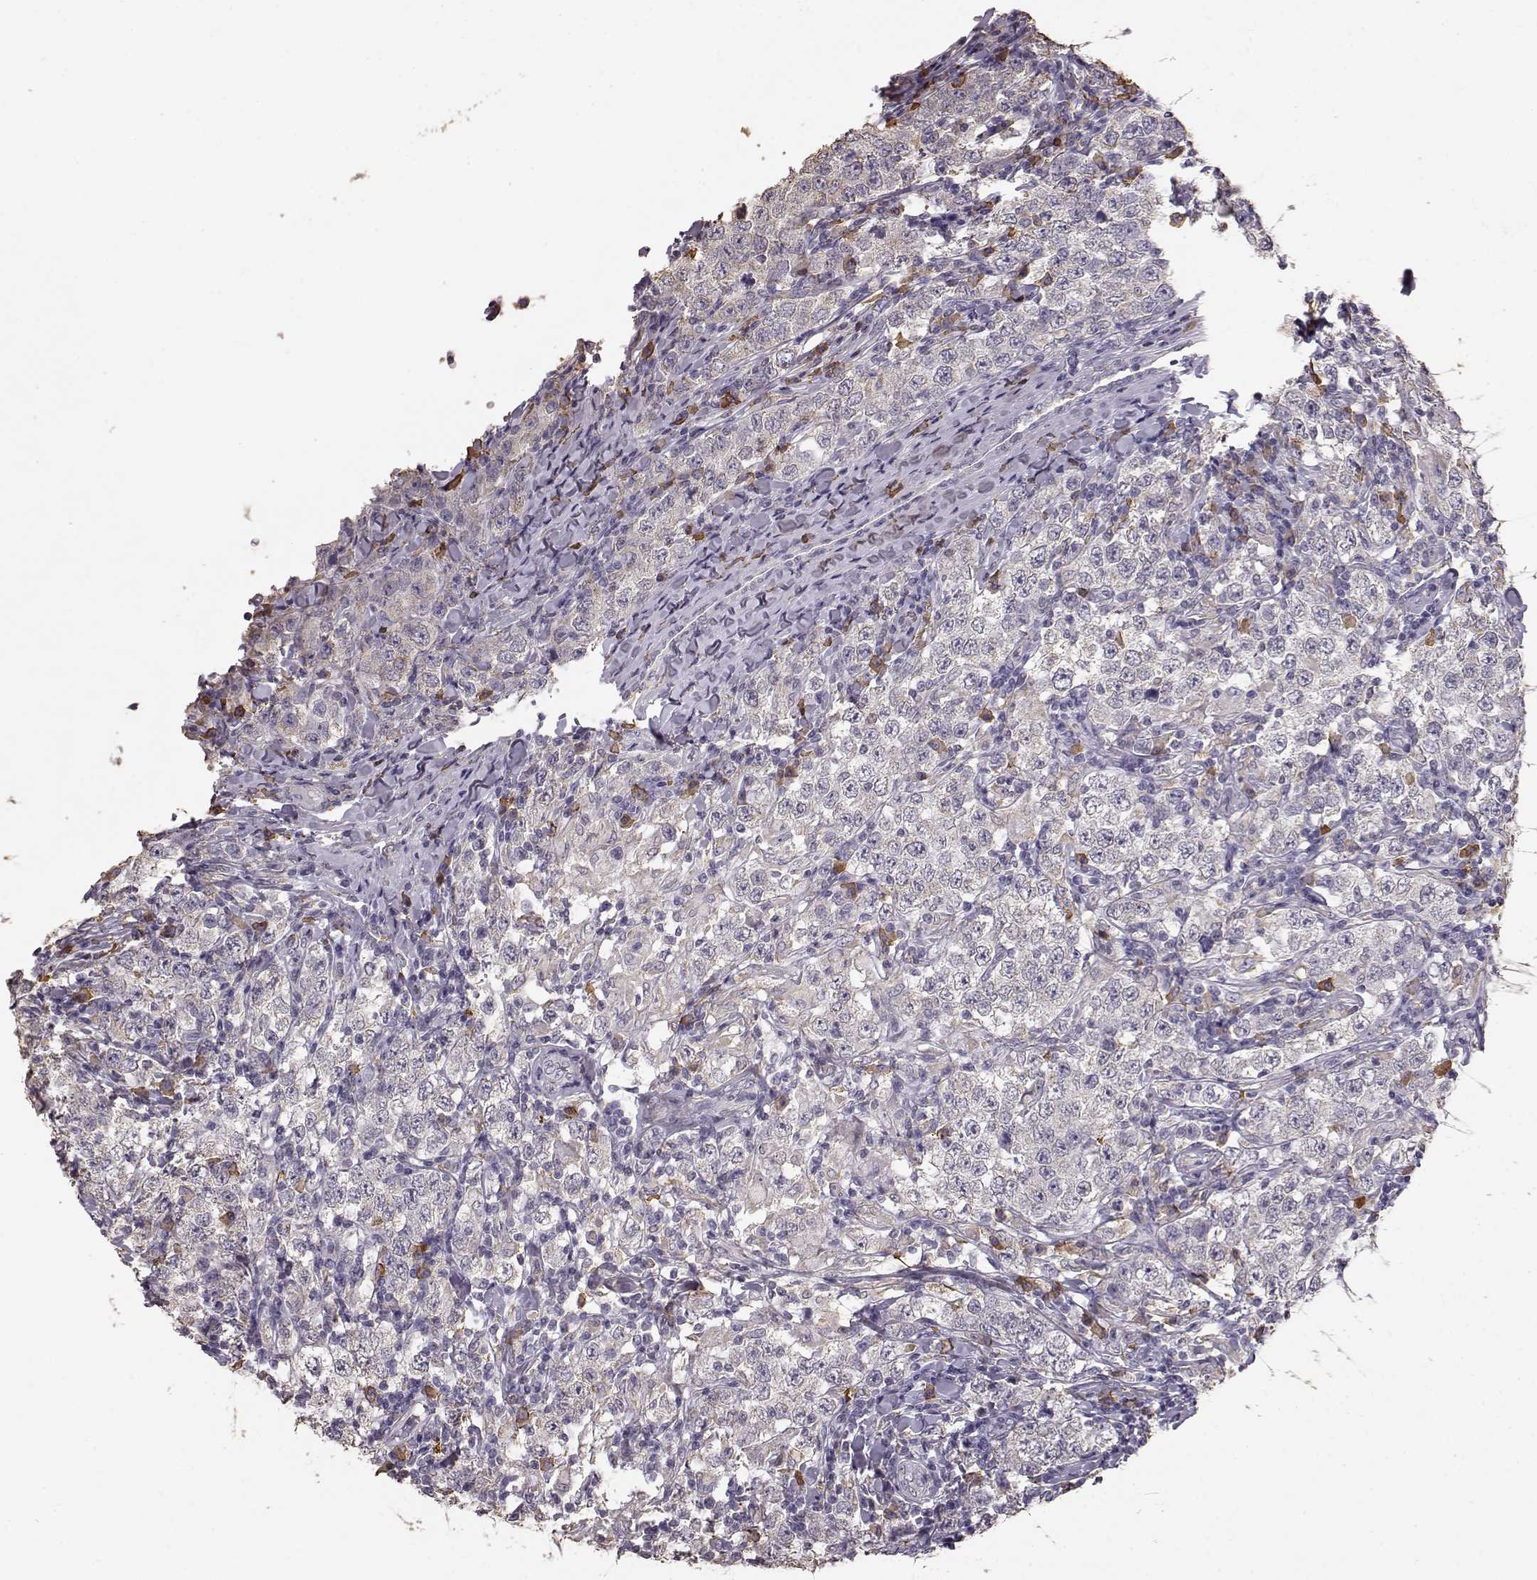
{"staining": {"intensity": "negative", "quantity": "none", "location": "none"}, "tissue": "testis cancer", "cell_type": "Tumor cells", "image_type": "cancer", "snomed": [{"axis": "morphology", "description": "Seminoma, NOS"}, {"axis": "morphology", "description": "Carcinoma, Embryonal, NOS"}, {"axis": "topography", "description": "Testis"}], "caption": "Tumor cells show no significant protein positivity in testis cancer. Brightfield microscopy of IHC stained with DAB (brown) and hematoxylin (blue), captured at high magnification.", "gene": "GABRG3", "patient": {"sex": "male", "age": 41}}